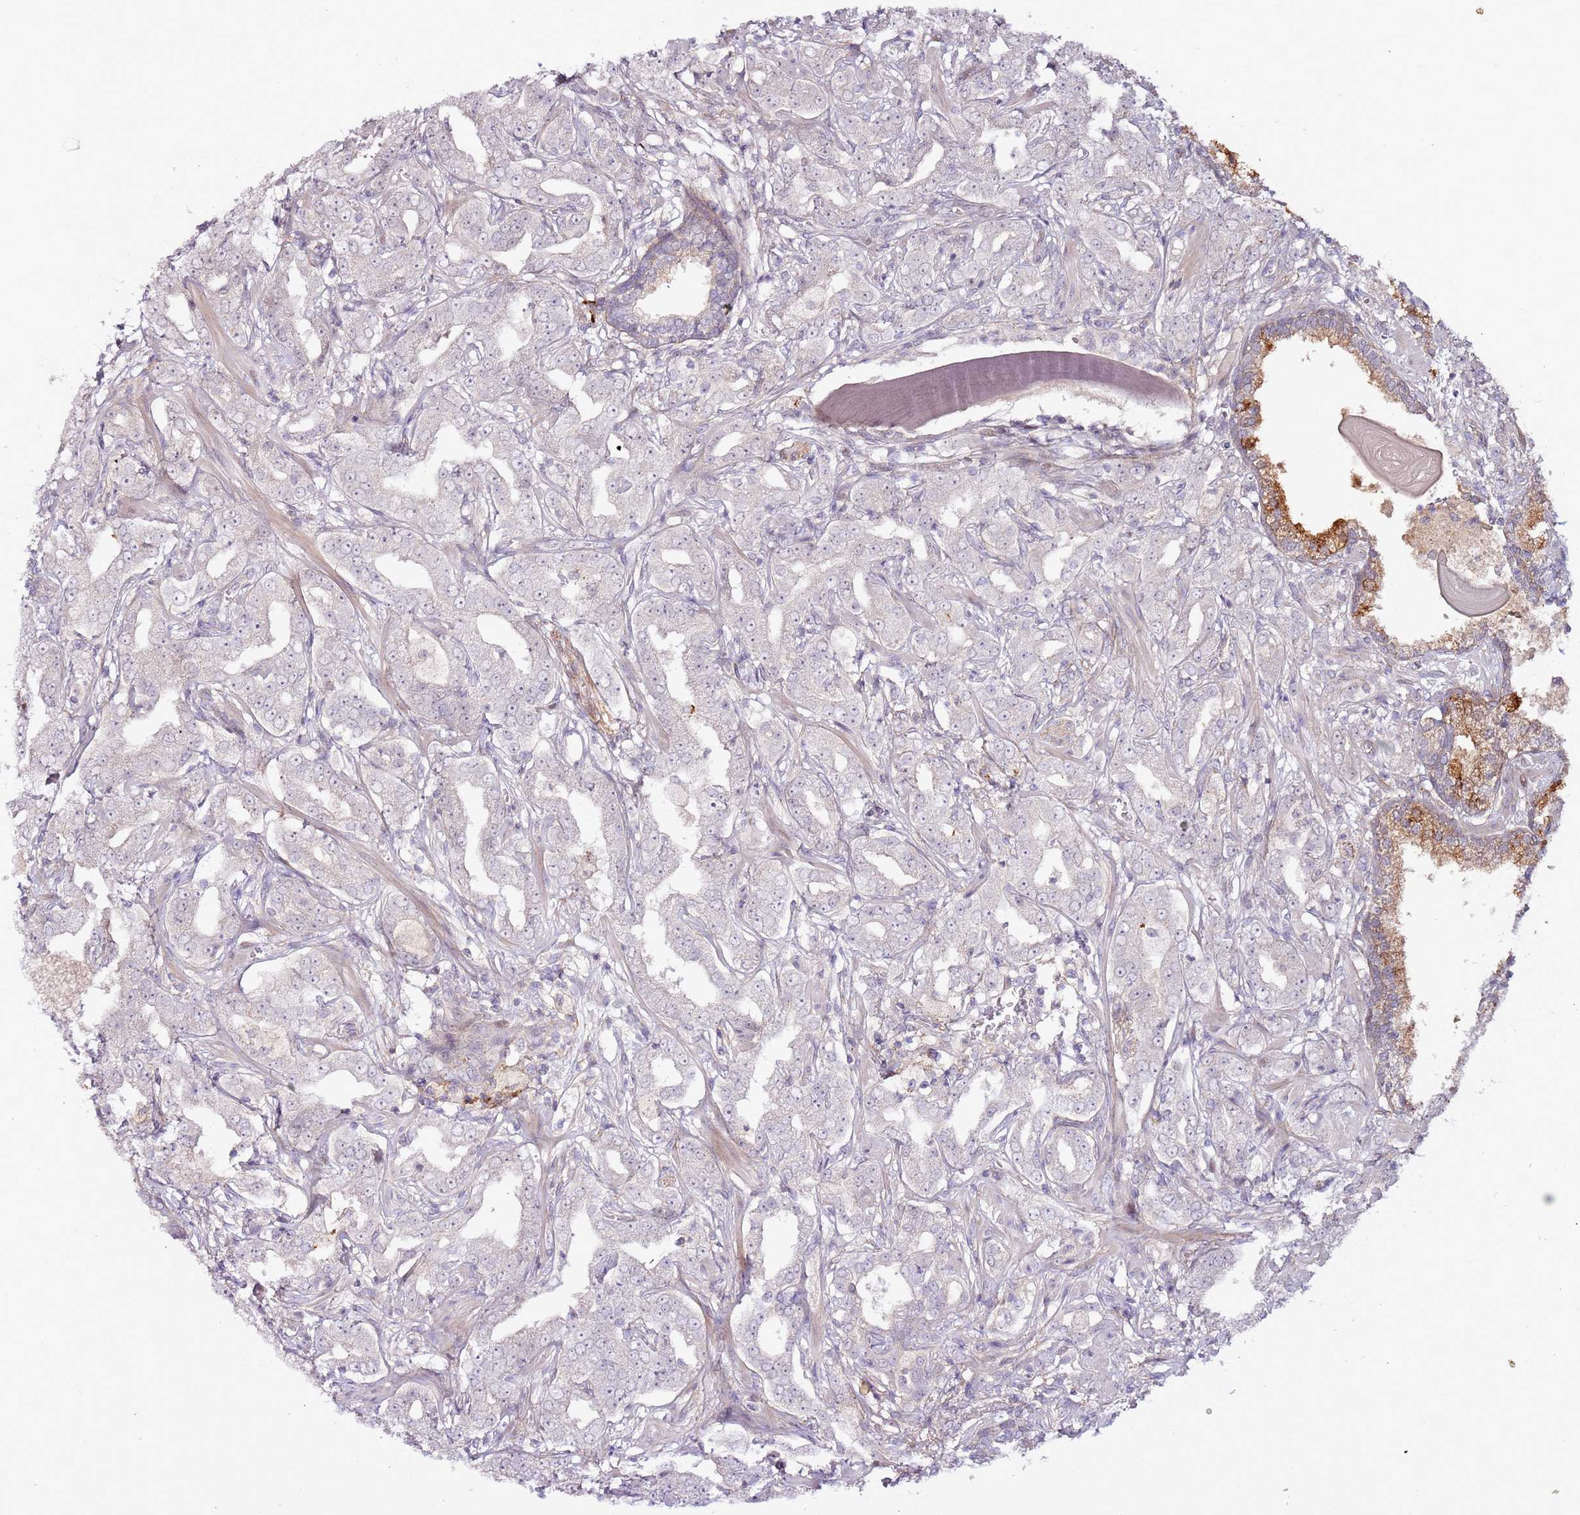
{"staining": {"intensity": "negative", "quantity": "none", "location": "none"}, "tissue": "prostate cancer", "cell_type": "Tumor cells", "image_type": "cancer", "snomed": [{"axis": "morphology", "description": "Adenocarcinoma, High grade"}, {"axis": "topography", "description": "Prostate"}], "caption": "High power microscopy photomicrograph of an immunohistochemistry micrograph of high-grade adenocarcinoma (prostate), revealing no significant expression in tumor cells.", "gene": "MTG2", "patient": {"sex": "male", "age": 63}}